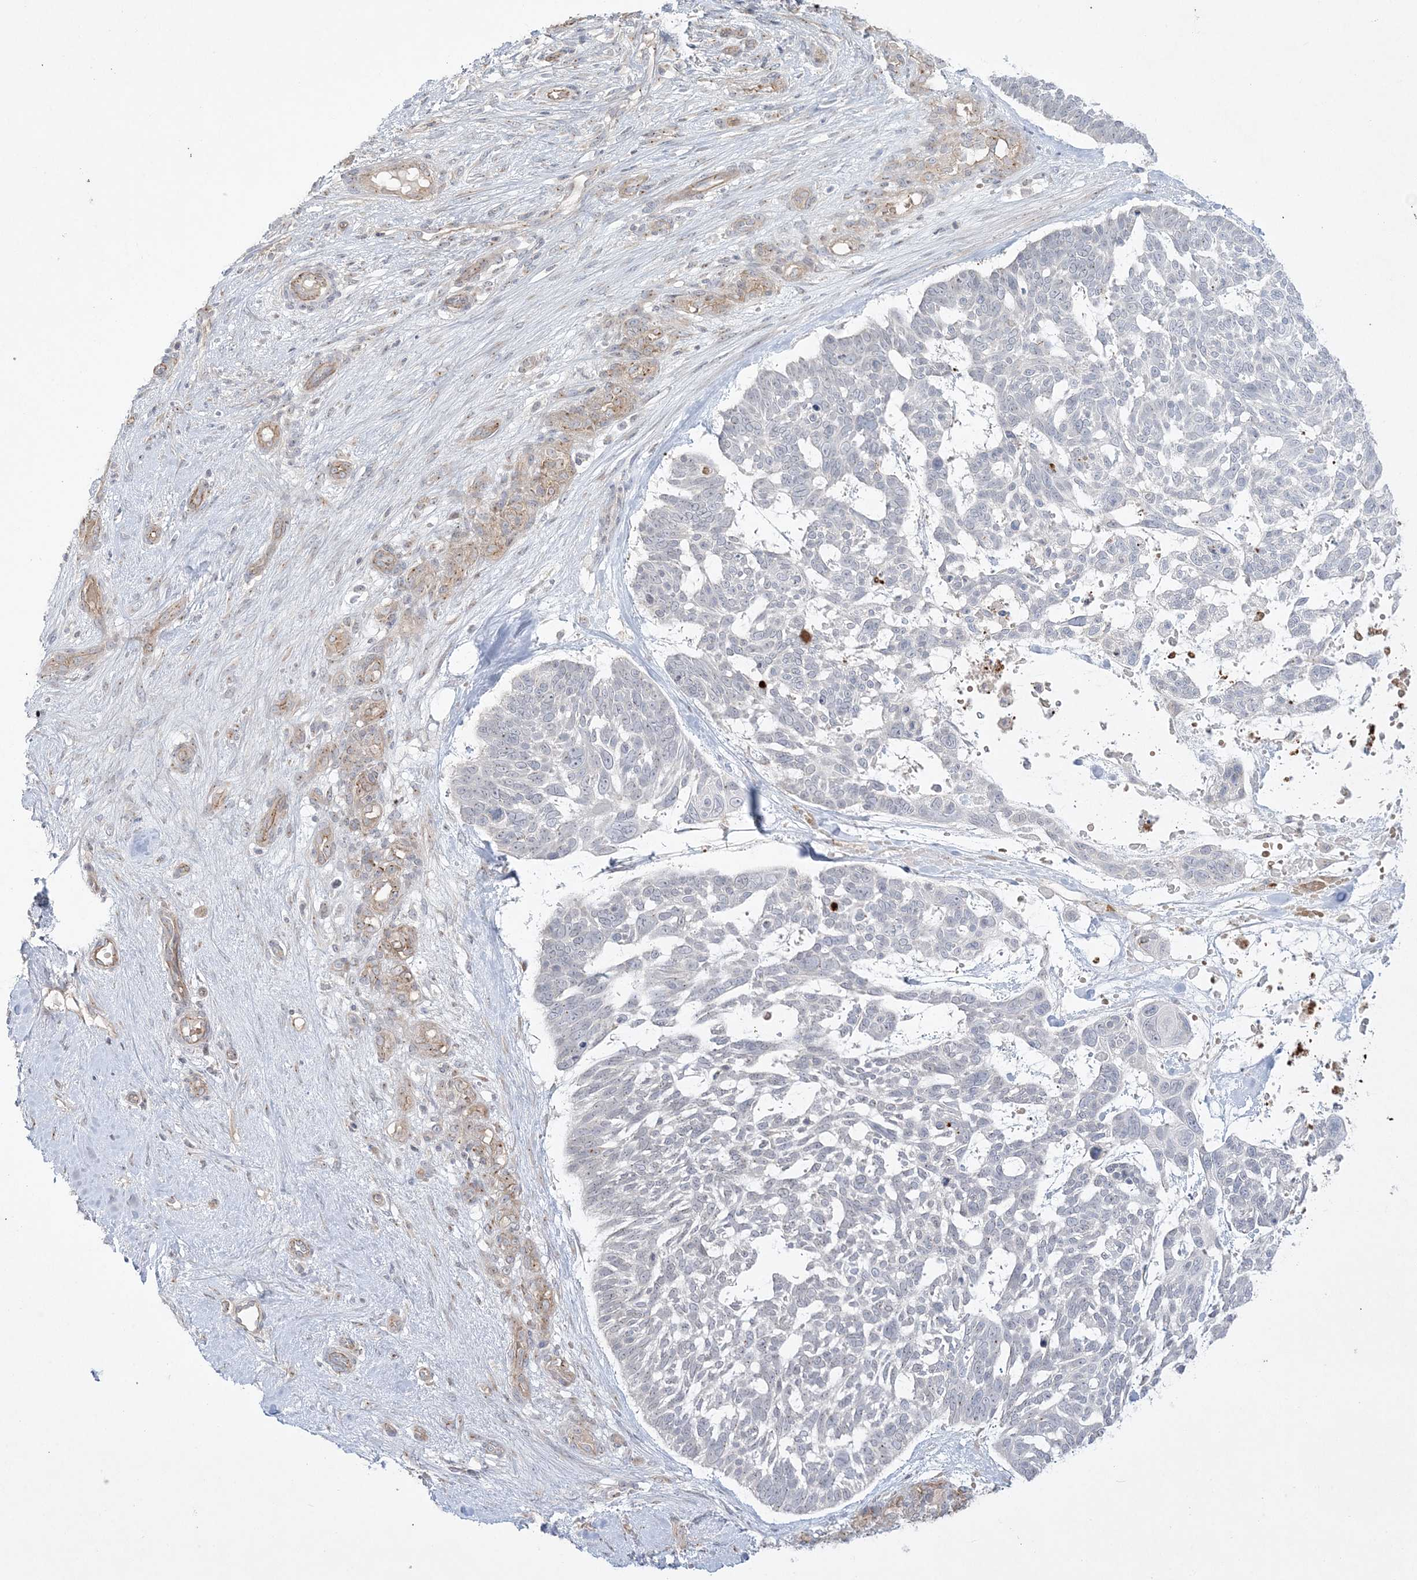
{"staining": {"intensity": "negative", "quantity": "none", "location": "none"}, "tissue": "skin cancer", "cell_type": "Tumor cells", "image_type": "cancer", "snomed": [{"axis": "morphology", "description": "Basal cell carcinoma"}, {"axis": "topography", "description": "Skin"}], "caption": "IHC of human skin basal cell carcinoma exhibits no positivity in tumor cells.", "gene": "ADAMTS12", "patient": {"sex": "male", "age": 88}}